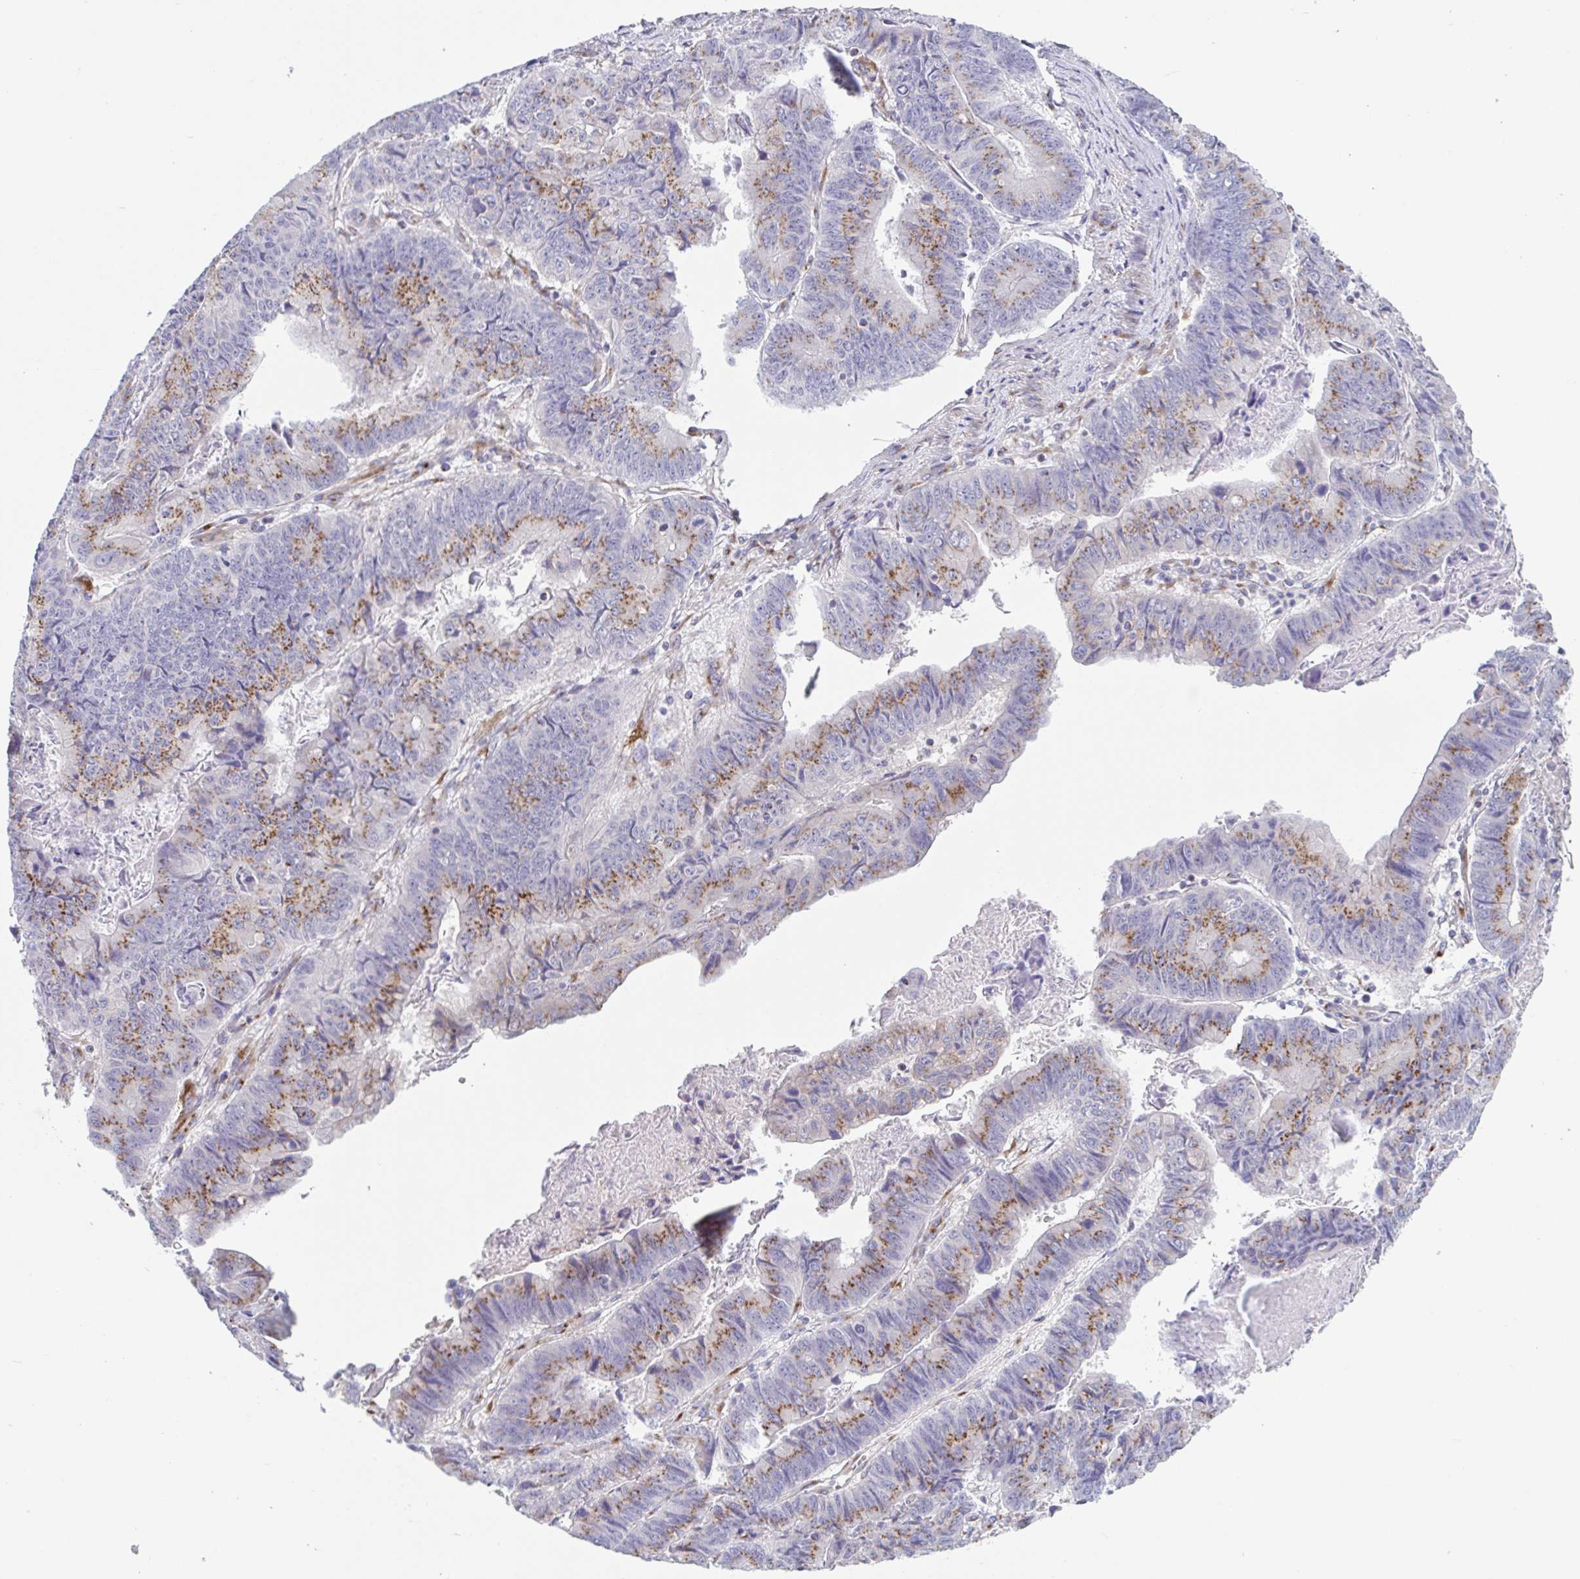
{"staining": {"intensity": "moderate", "quantity": "25%-75%", "location": "cytoplasmic/membranous"}, "tissue": "stomach cancer", "cell_type": "Tumor cells", "image_type": "cancer", "snomed": [{"axis": "morphology", "description": "Adenocarcinoma, NOS"}, {"axis": "topography", "description": "Stomach, lower"}], "caption": "Protein expression by IHC demonstrates moderate cytoplasmic/membranous expression in about 25%-75% of tumor cells in stomach cancer. The protein is shown in brown color, while the nuclei are stained blue.", "gene": "COL17A1", "patient": {"sex": "male", "age": 77}}